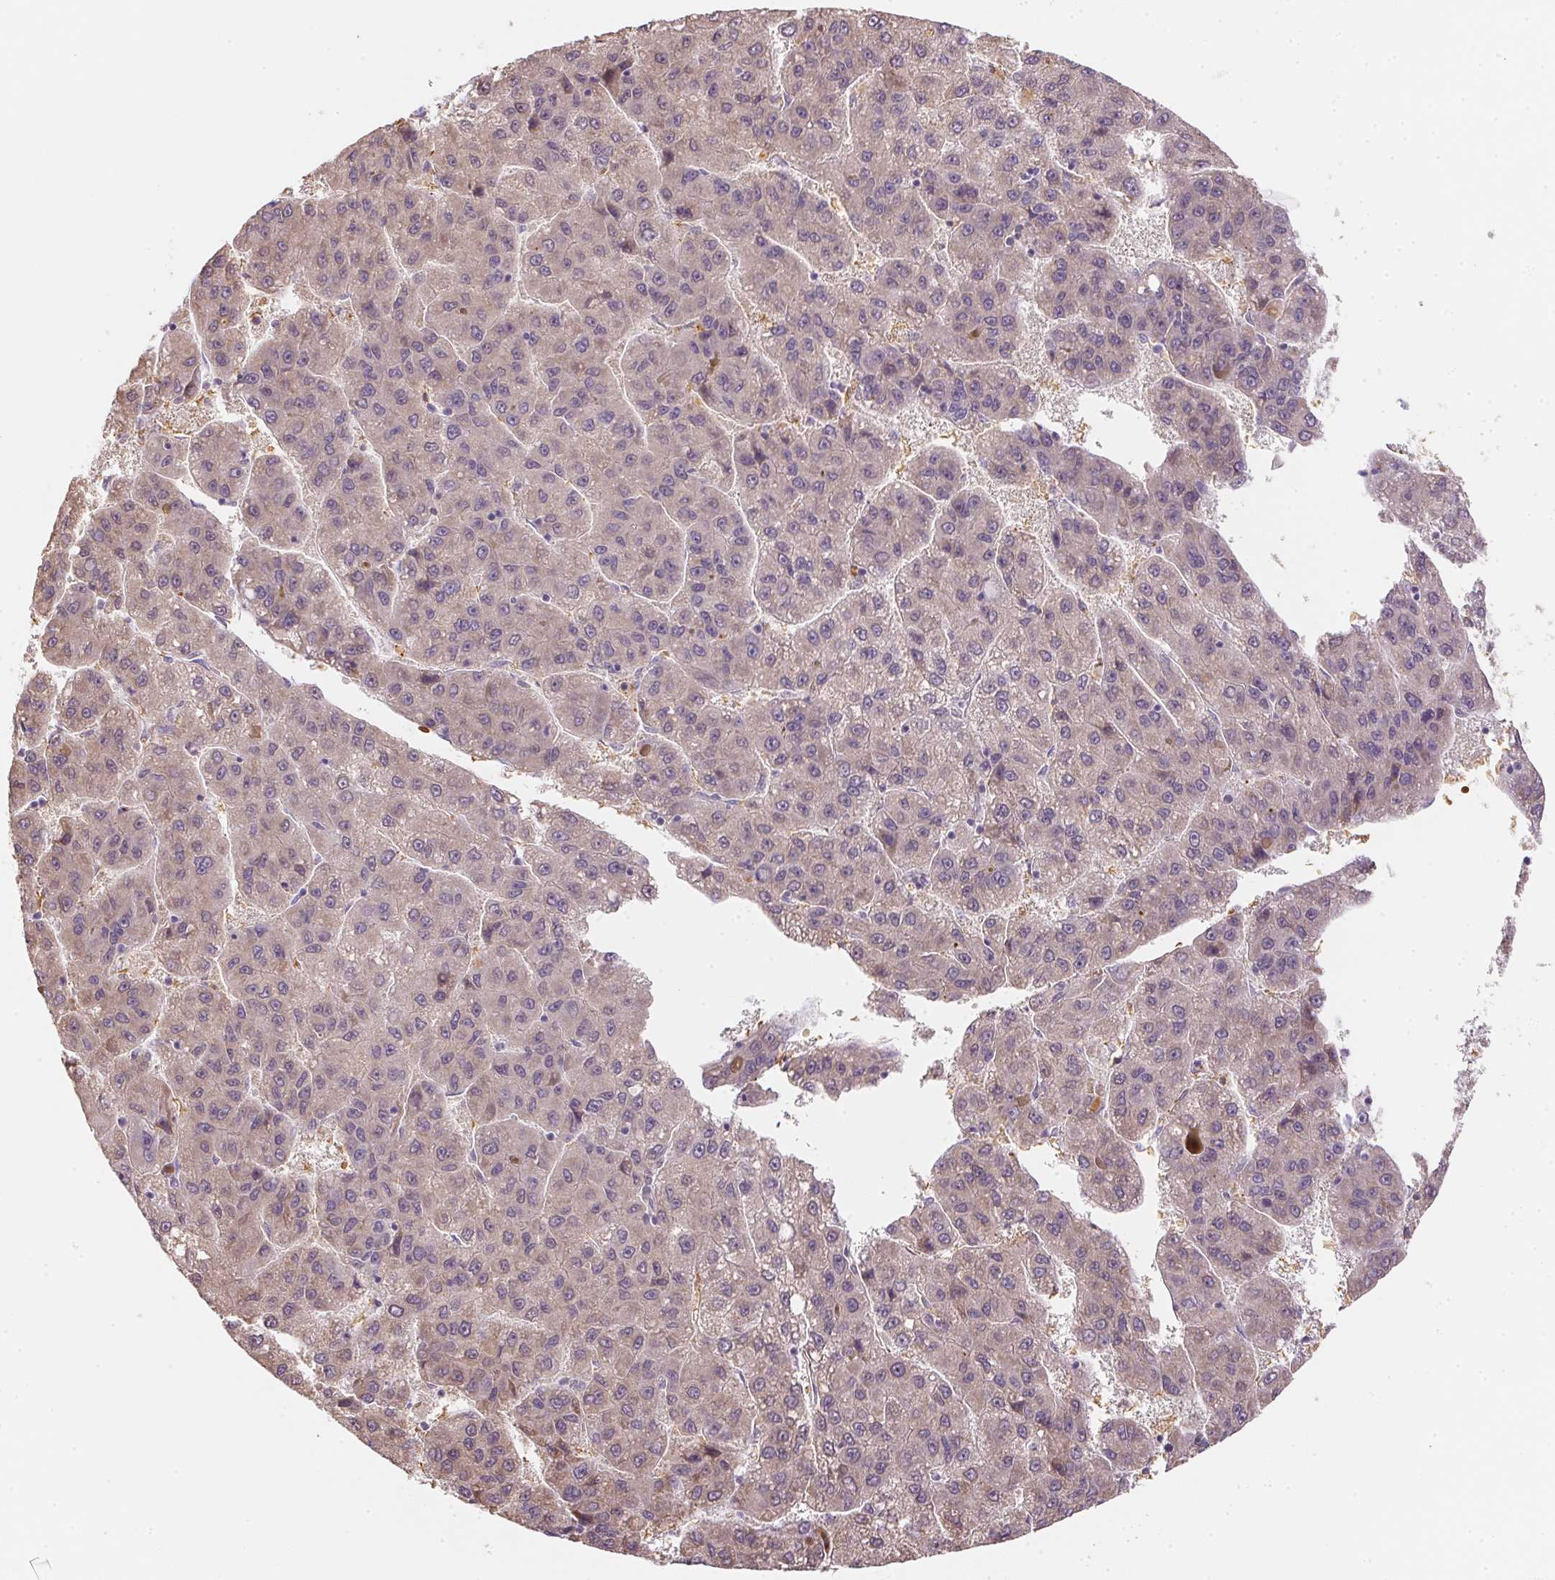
{"staining": {"intensity": "negative", "quantity": "none", "location": "none"}, "tissue": "liver cancer", "cell_type": "Tumor cells", "image_type": "cancer", "snomed": [{"axis": "morphology", "description": "Carcinoma, Hepatocellular, NOS"}, {"axis": "topography", "description": "Liver"}], "caption": "The histopathology image shows no staining of tumor cells in liver cancer (hepatocellular carcinoma). The staining is performed using DAB brown chromogen with nuclei counter-stained in using hematoxylin.", "gene": "METTL13", "patient": {"sex": "female", "age": 82}}